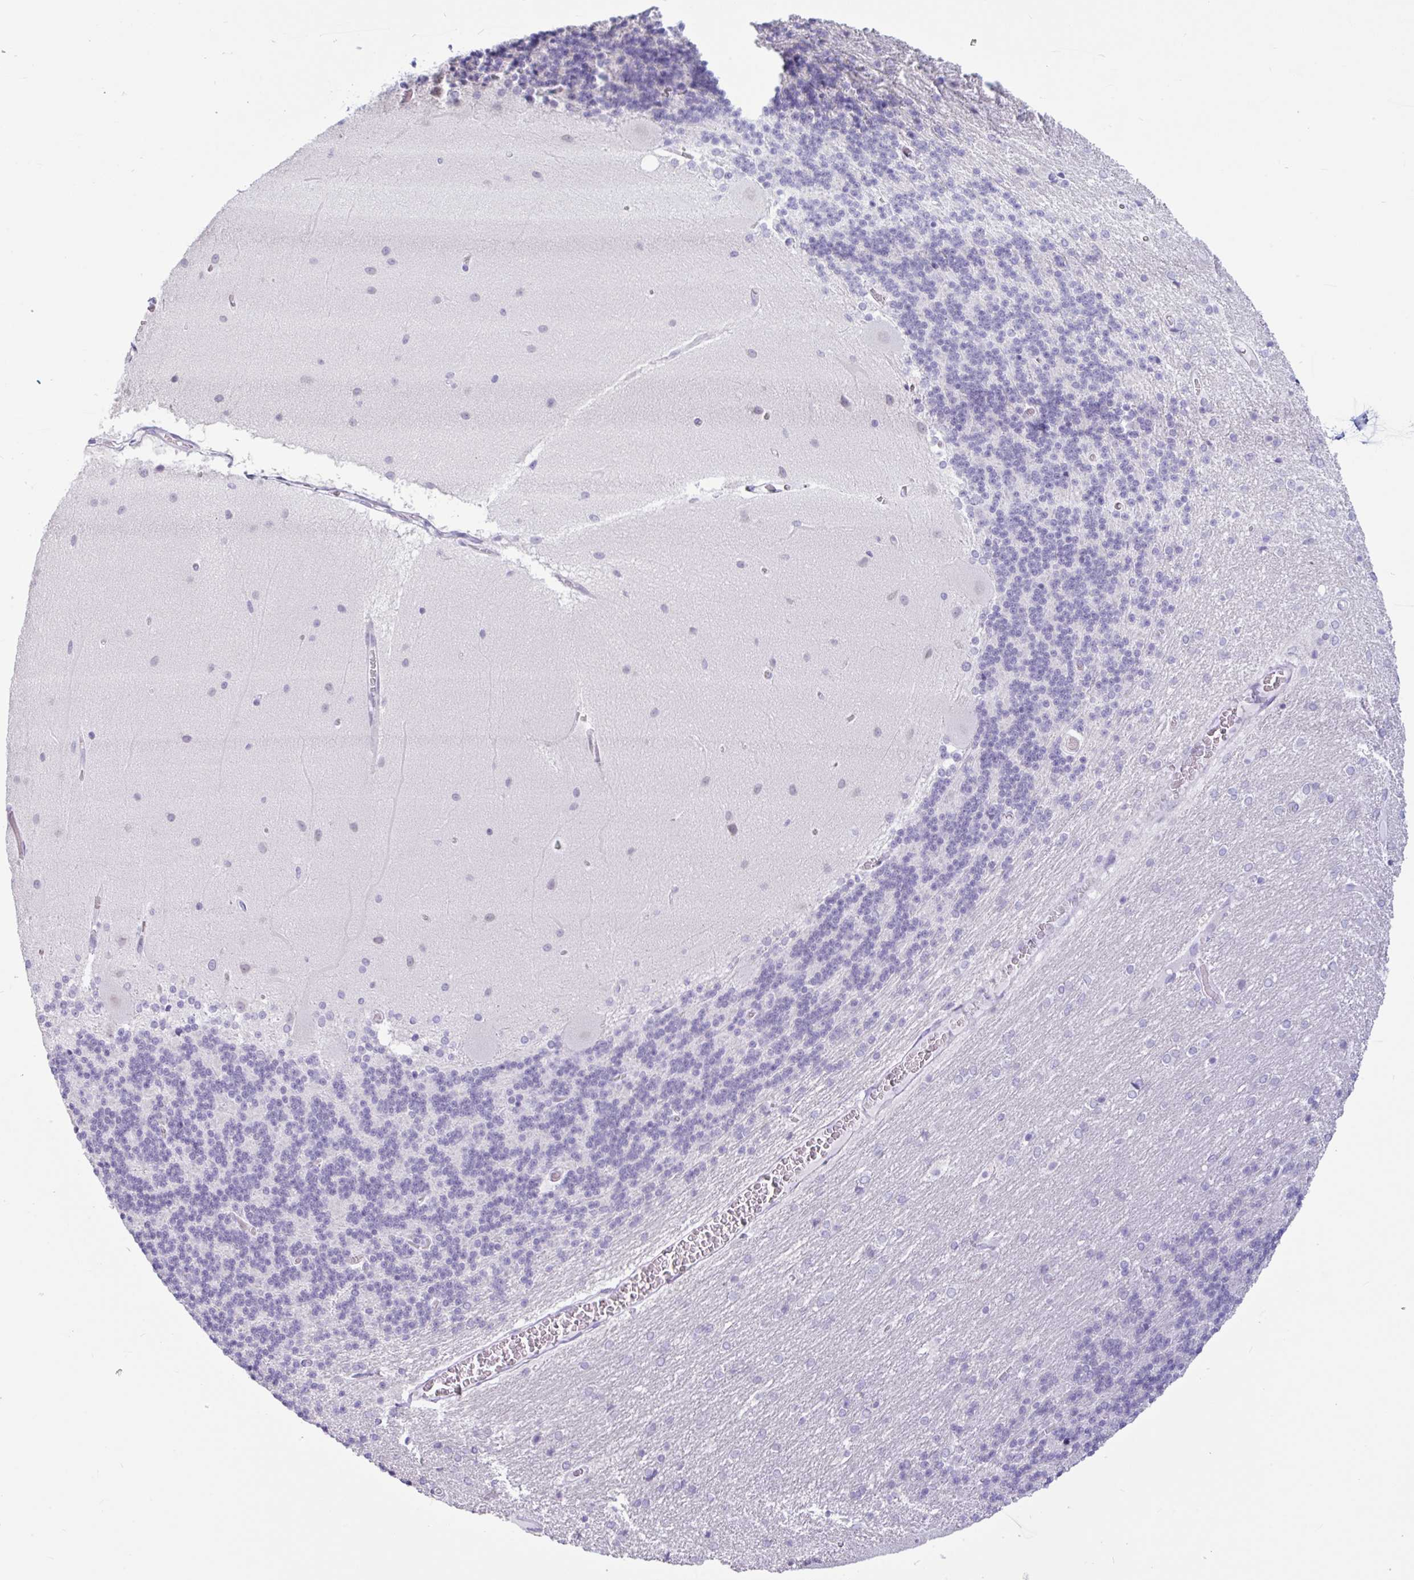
{"staining": {"intensity": "negative", "quantity": "none", "location": "none"}, "tissue": "cerebellum", "cell_type": "Cells in granular layer", "image_type": "normal", "snomed": [{"axis": "morphology", "description": "Normal tissue, NOS"}, {"axis": "topography", "description": "Cerebellum"}], "caption": "An immunohistochemistry (IHC) micrograph of normal cerebellum is shown. There is no staining in cells in granular layer of cerebellum. (Brightfield microscopy of DAB IHC at high magnification).", "gene": "CTSE", "patient": {"sex": "female", "age": 54}}